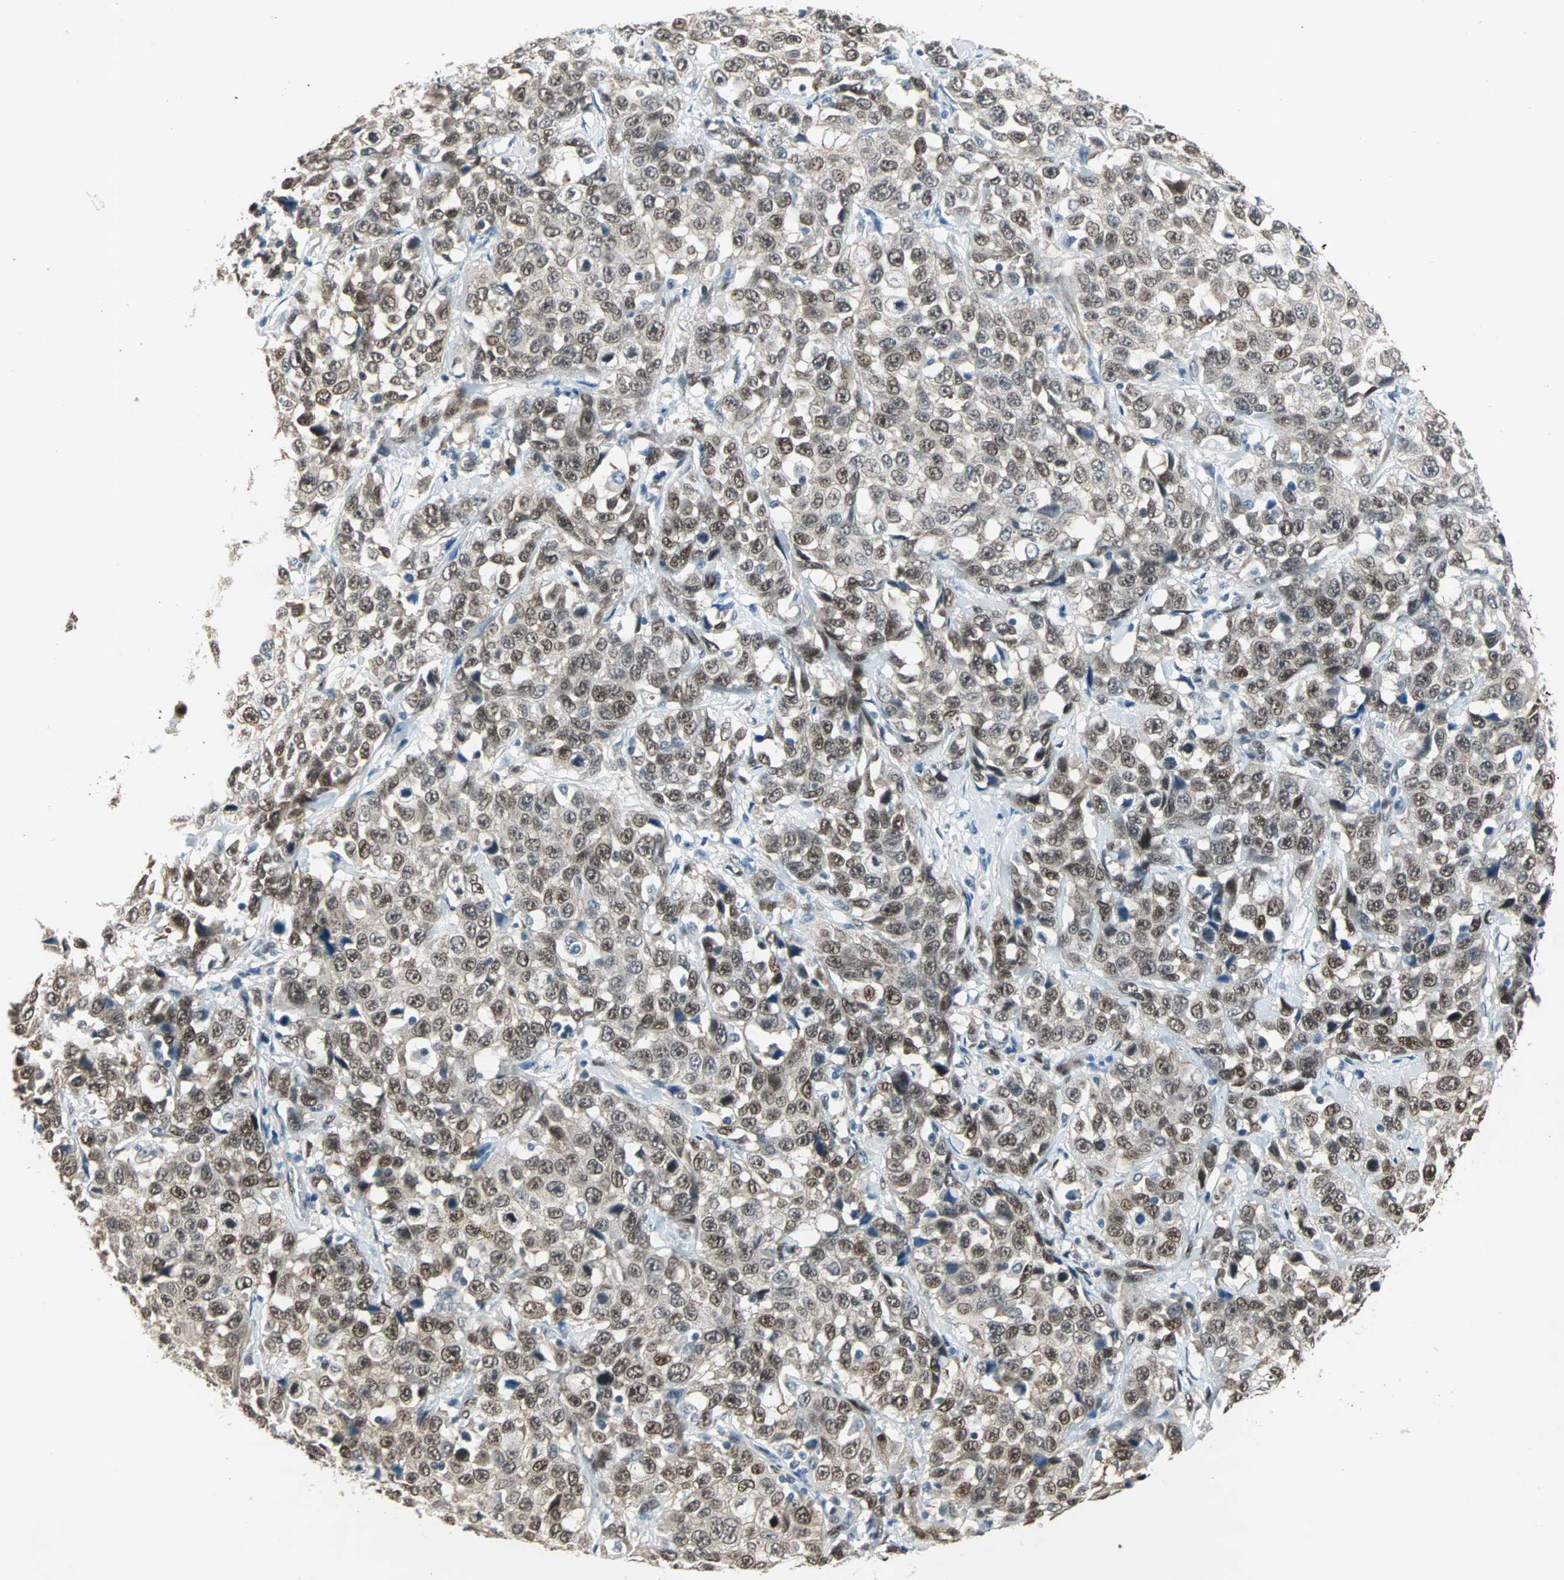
{"staining": {"intensity": "moderate", "quantity": ">75%", "location": "nuclear"}, "tissue": "stomach cancer", "cell_type": "Tumor cells", "image_type": "cancer", "snomed": [{"axis": "morphology", "description": "Normal tissue, NOS"}, {"axis": "morphology", "description": "Adenocarcinoma, NOS"}, {"axis": "topography", "description": "Stomach"}], "caption": "Immunohistochemistry staining of stomach cancer, which shows medium levels of moderate nuclear positivity in approximately >75% of tumor cells indicating moderate nuclear protein positivity. The staining was performed using DAB (brown) for protein detection and nuclei were counterstained in hematoxylin (blue).", "gene": "WWTR1", "patient": {"sex": "male", "age": 48}}